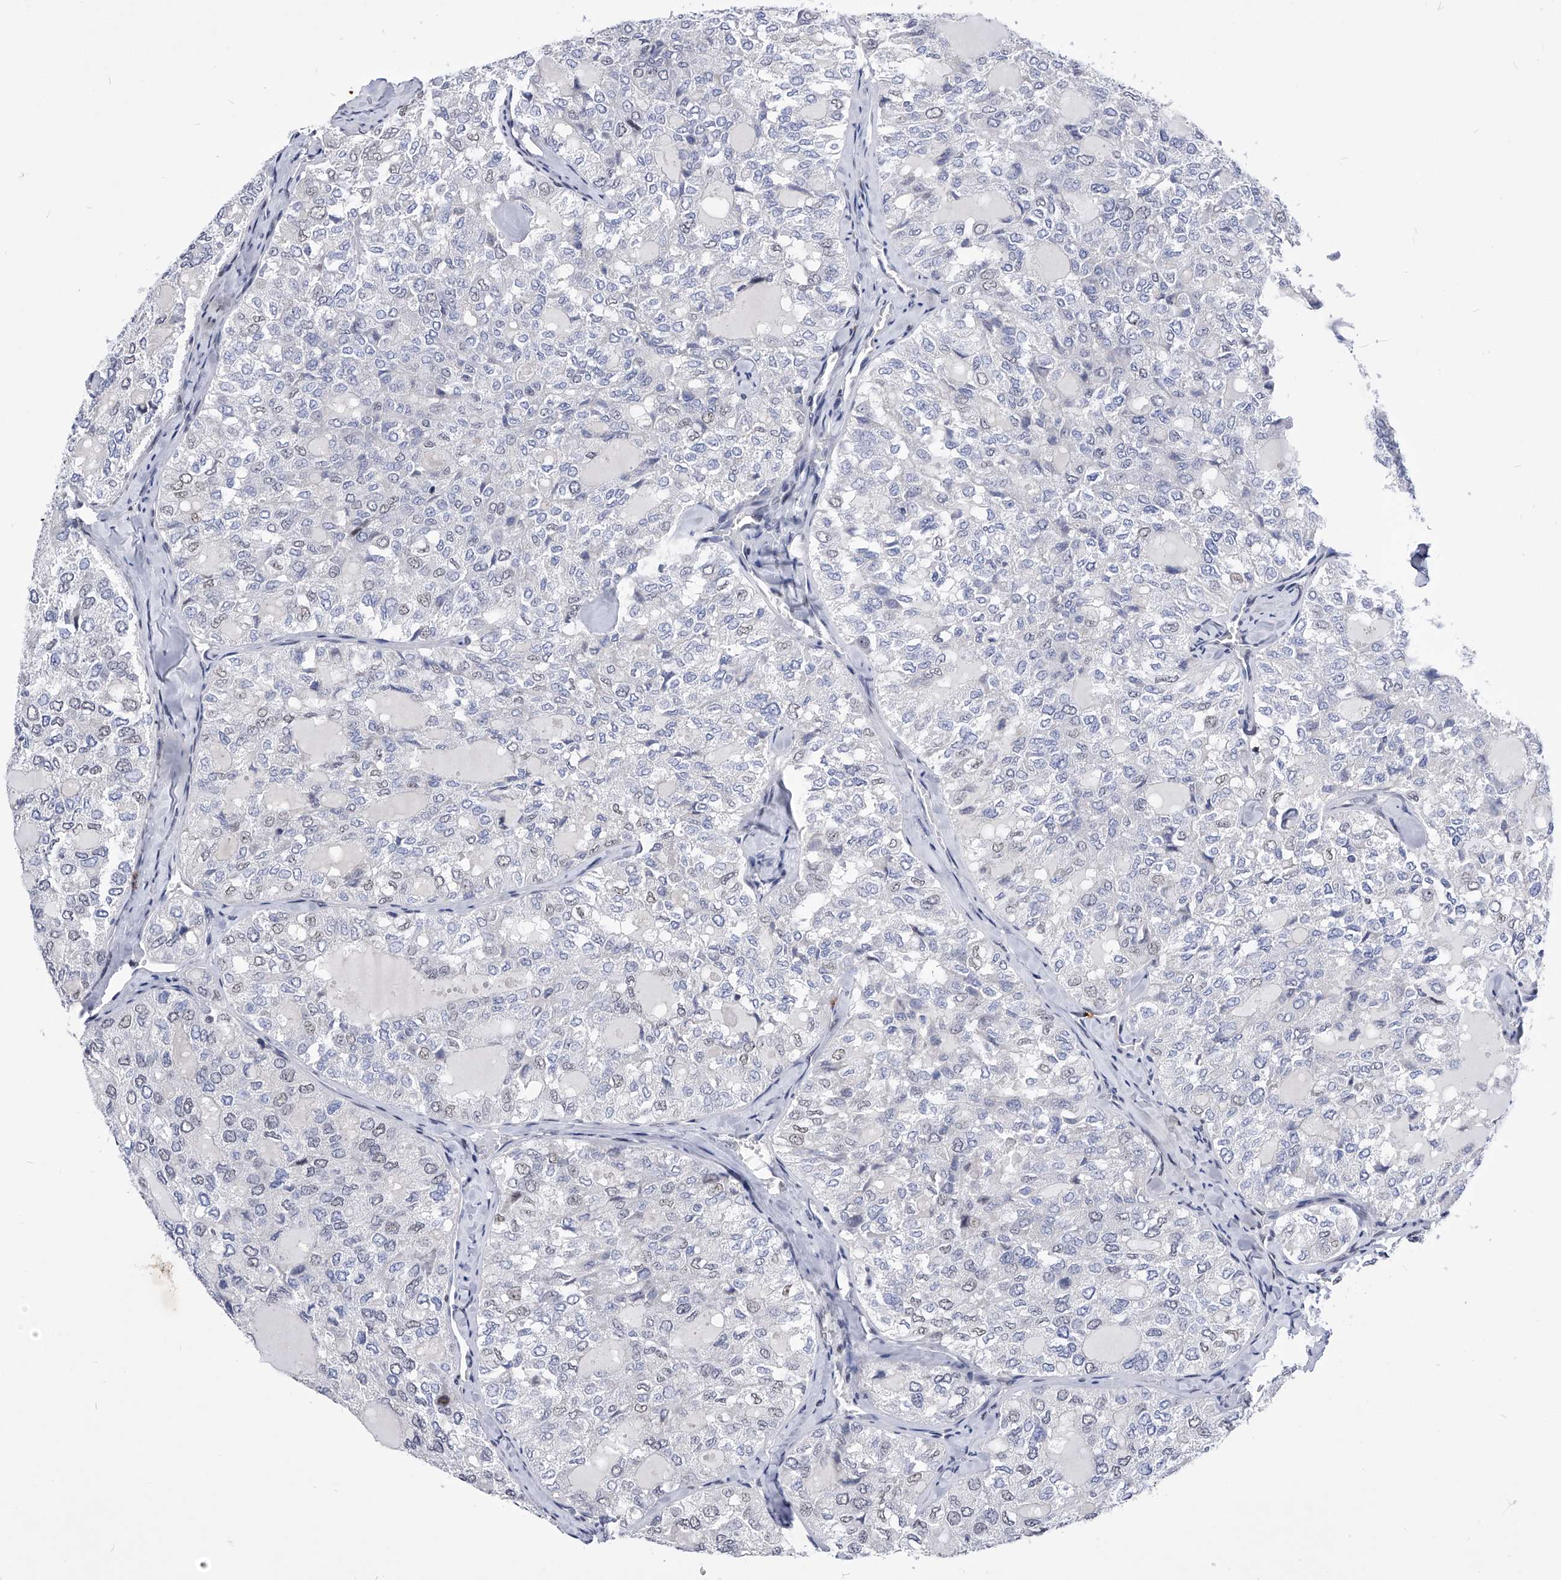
{"staining": {"intensity": "negative", "quantity": "none", "location": "none"}, "tissue": "thyroid cancer", "cell_type": "Tumor cells", "image_type": "cancer", "snomed": [{"axis": "morphology", "description": "Follicular adenoma carcinoma, NOS"}, {"axis": "topography", "description": "Thyroid gland"}], "caption": "The micrograph exhibits no significant expression in tumor cells of thyroid follicular adenoma carcinoma.", "gene": "TESK2", "patient": {"sex": "male", "age": 75}}